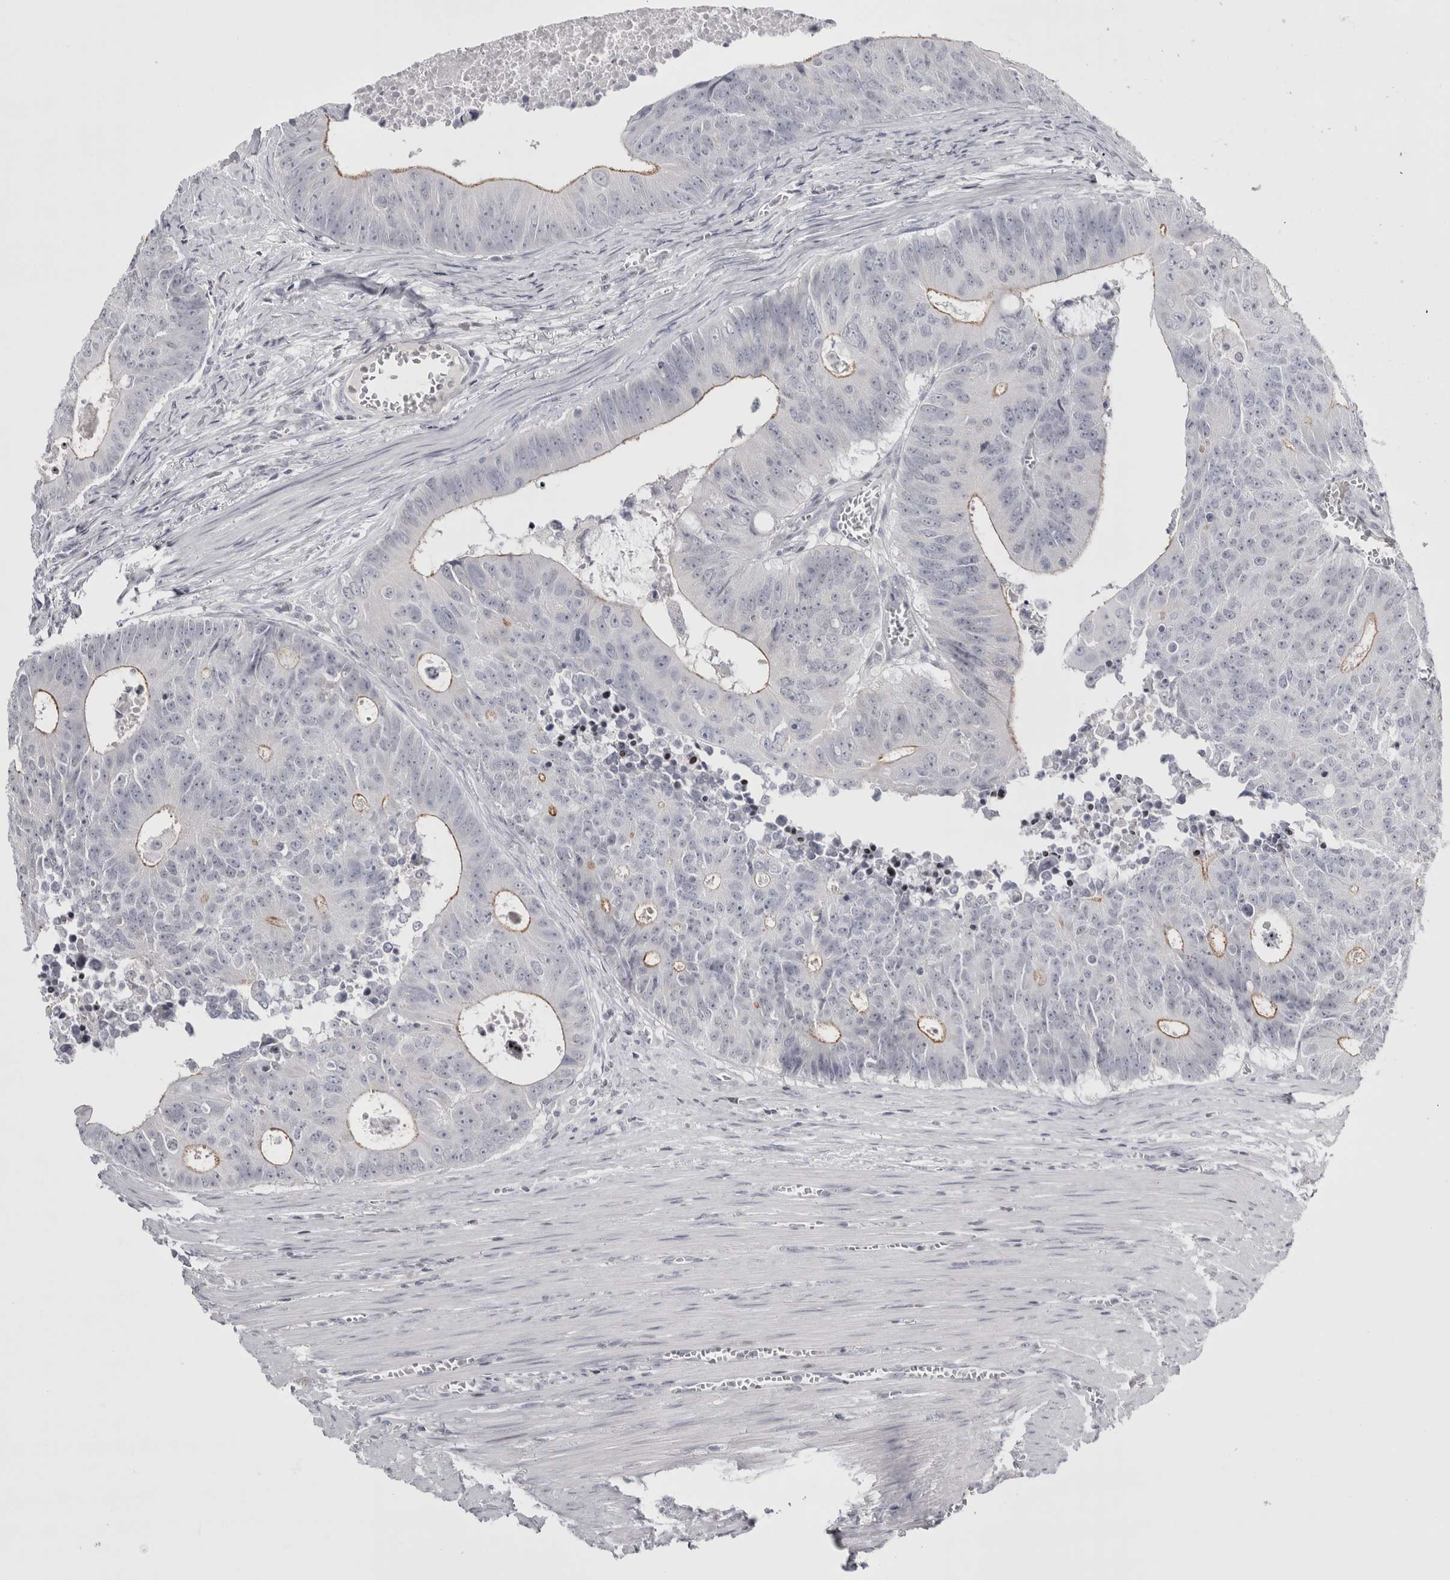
{"staining": {"intensity": "moderate", "quantity": "<25%", "location": "cytoplasmic/membranous"}, "tissue": "colorectal cancer", "cell_type": "Tumor cells", "image_type": "cancer", "snomed": [{"axis": "morphology", "description": "Adenocarcinoma, NOS"}, {"axis": "topography", "description": "Colon"}], "caption": "Immunohistochemical staining of human colorectal adenocarcinoma shows low levels of moderate cytoplasmic/membranous staining in approximately <25% of tumor cells.", "gene": "FNDC8", "patient": {"sex": "male", "age": 87}}